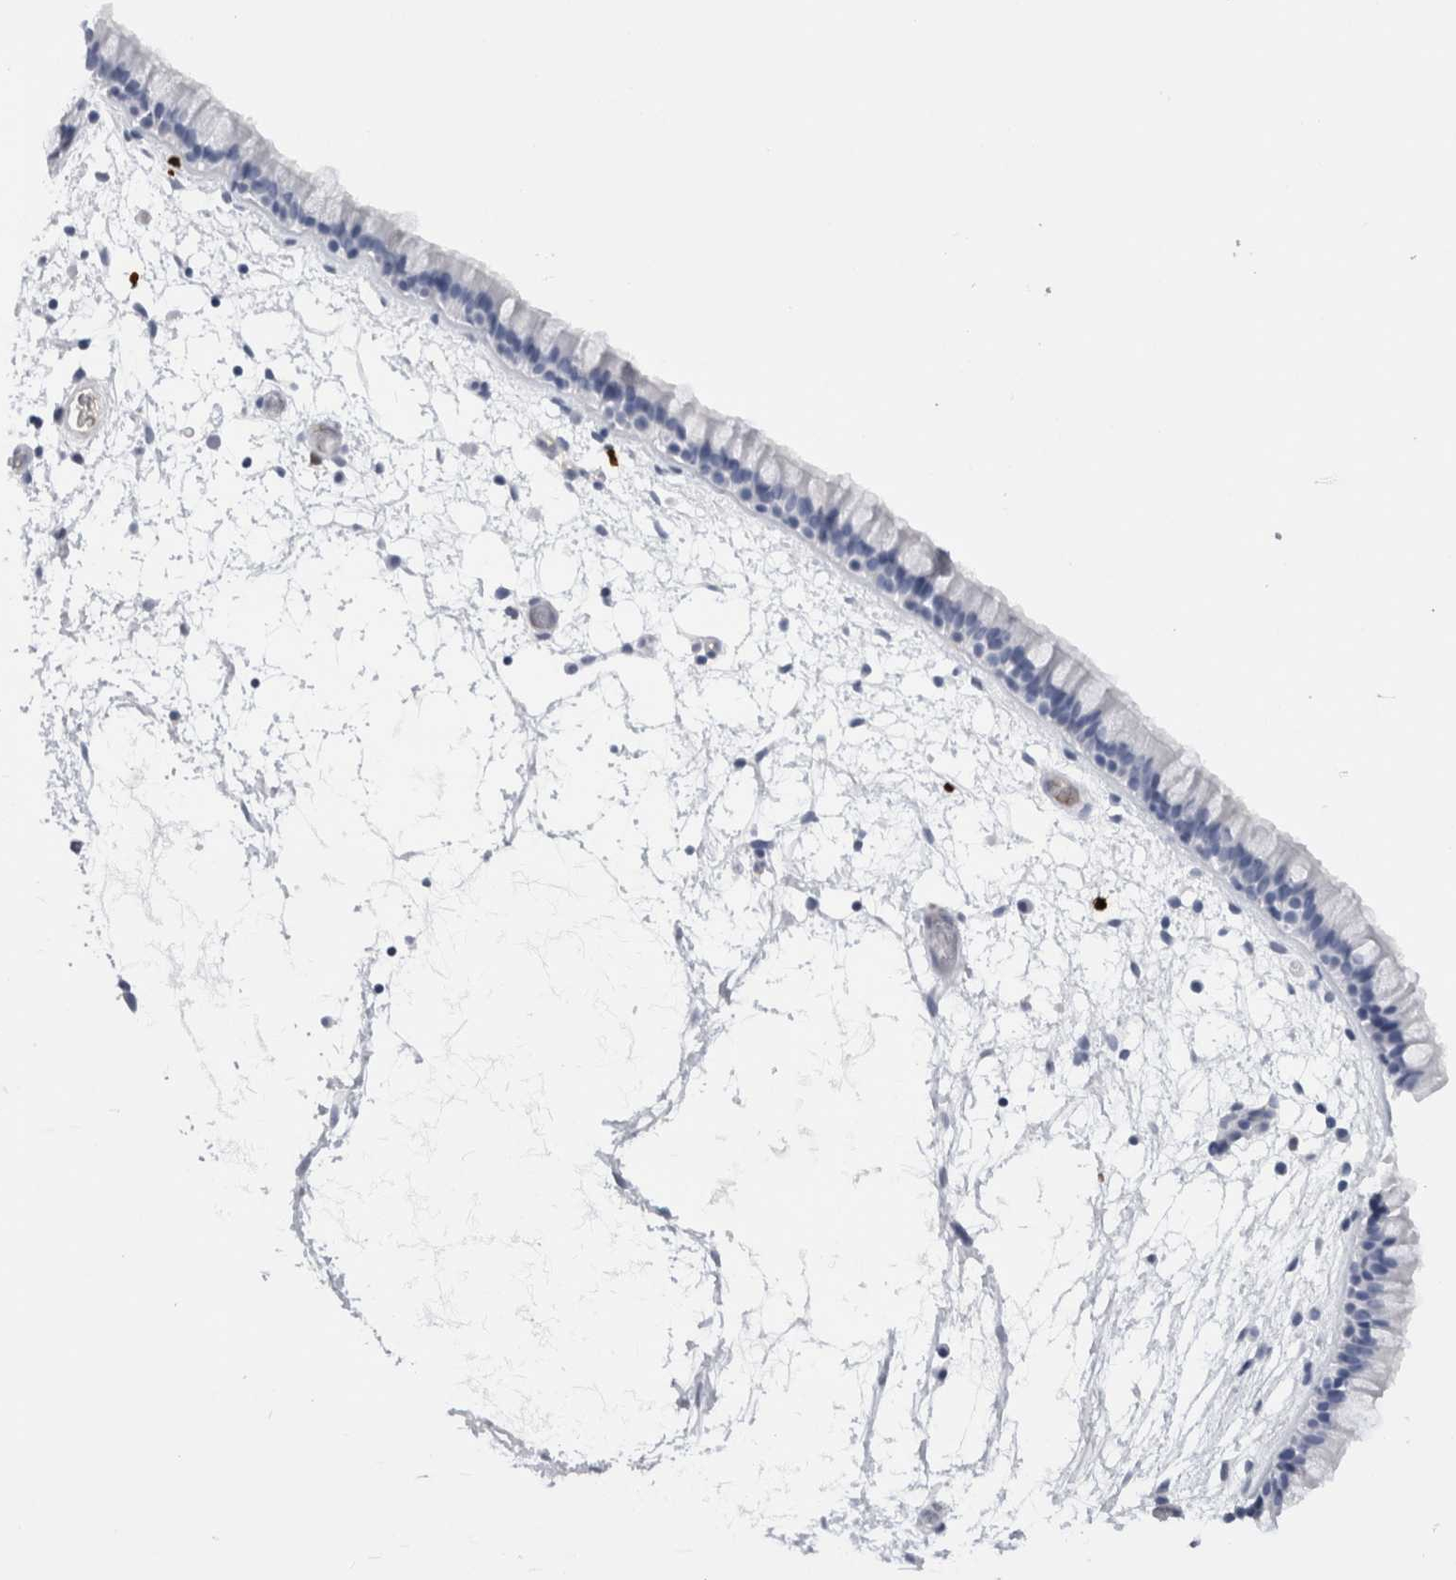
{"staining": {"intensity": "negative", "quantity": "none", "location": "none"}, "tissue": "nasopharynx", "cell_type": "Respiratory epithelial cells", "image_type": "normal", "snomed": [{"axis": "morphology", "description": "Normal tissue, NOS"}, {"axis": "morphology", "description": "Inflammation, NOS"}, {"axis": "topography", "description": "Nasopharynx"}], "caption": "This is an immunohistochemistry (IHC) histopathology image of unremarkable nasopharynx. There is no staining in respiratory epithelial cells.", "gene": "S100A8", "patient": {"sex": "male", "age": 48}}